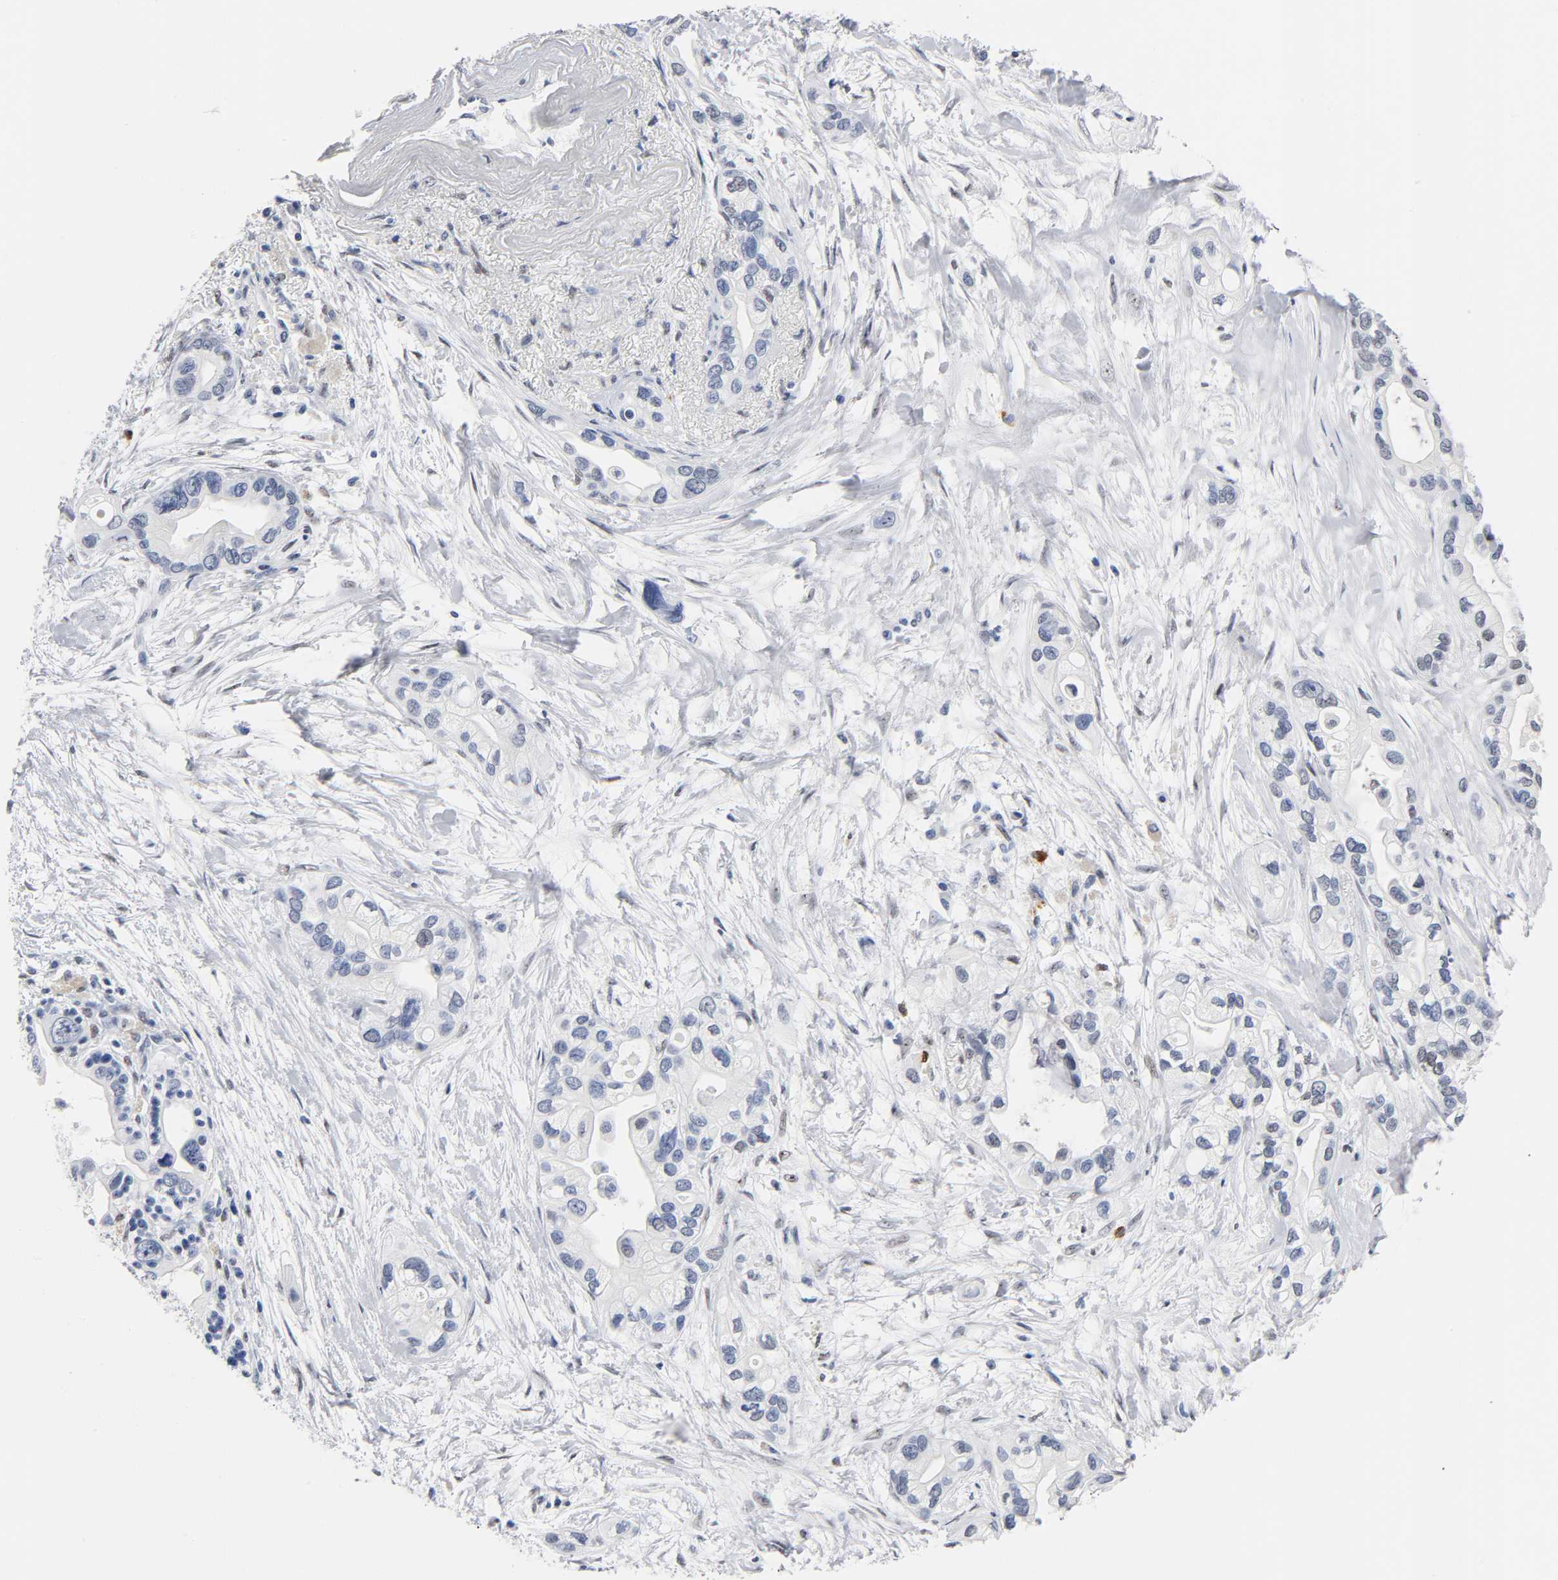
{"staining": {"intensity": "negative", "quantity": "none", "location": "none"}, "tissue": "pancreatic cancer", "cell_type": "Tumor cells", "image_type": "cancer", "snomed": [{"axis": "morphology", "description": "Adenocarcinoma, NOS"}, {"axis": "topography", "description": "Pancreas"}], "caption": "Tumor cells are negative for brown protein staining in pancreatic adenocarcinoma.", "gene": "NAB2", "patient": {"sex": "female", "age": 77}}